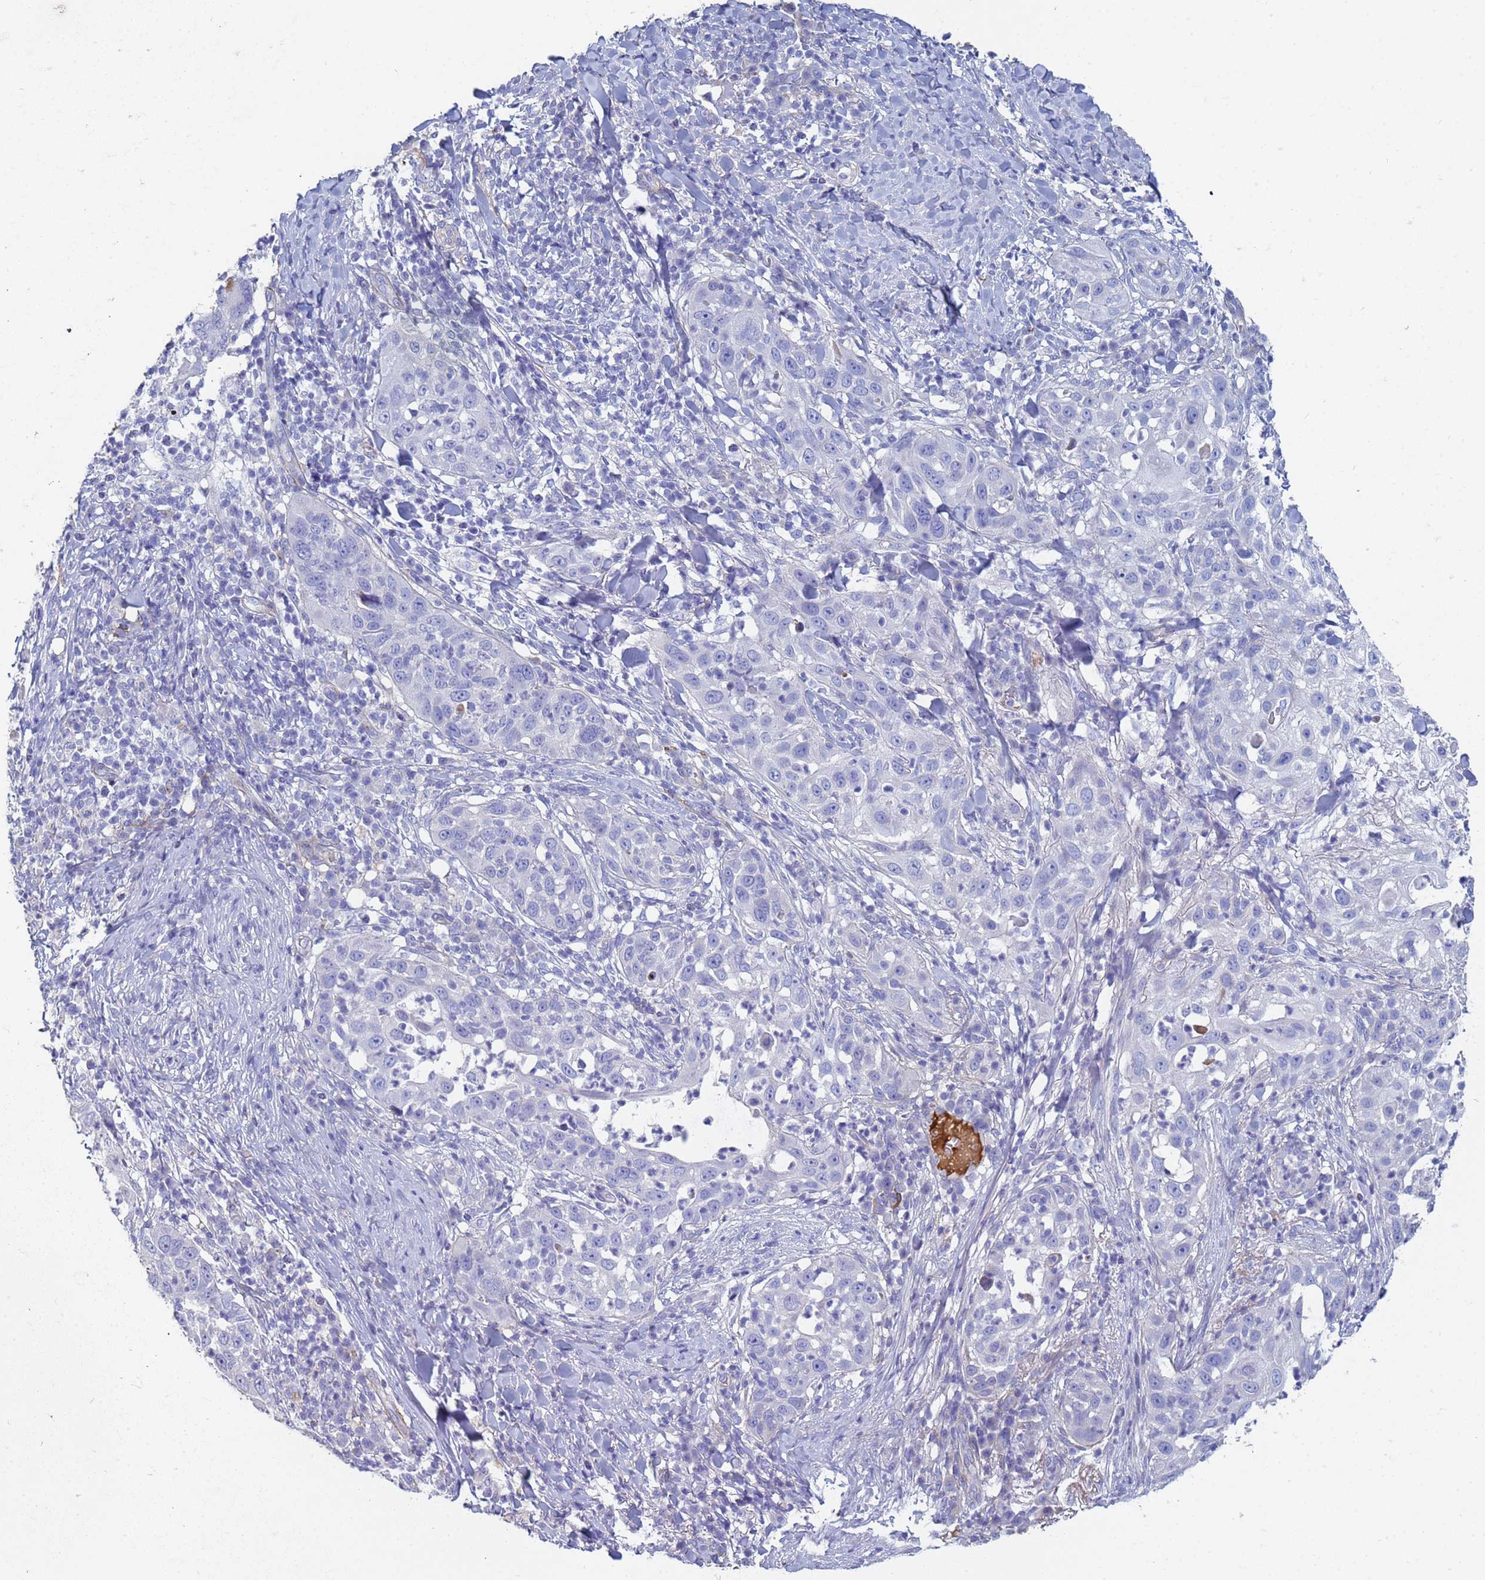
{"staining": {"intensity": "negative", "quantity": "none", "location": "none"}, "tissue": "skin cancer", "cell_type": "Tumor cells", "image_type": "cancer", "snomed": [{"axis": "morphology", "description": "Squamous cell carcinoma, NOS"}, {"axis": "topography", "description": "Skin"}], "caption": "A high-resolution image shows IHC staining of squamous cell carcinoma (skin), which demonstrates no significant expression in tumor cells.", "gene": "ABCA8", "patient": {"sex": "female", "age": 44}}